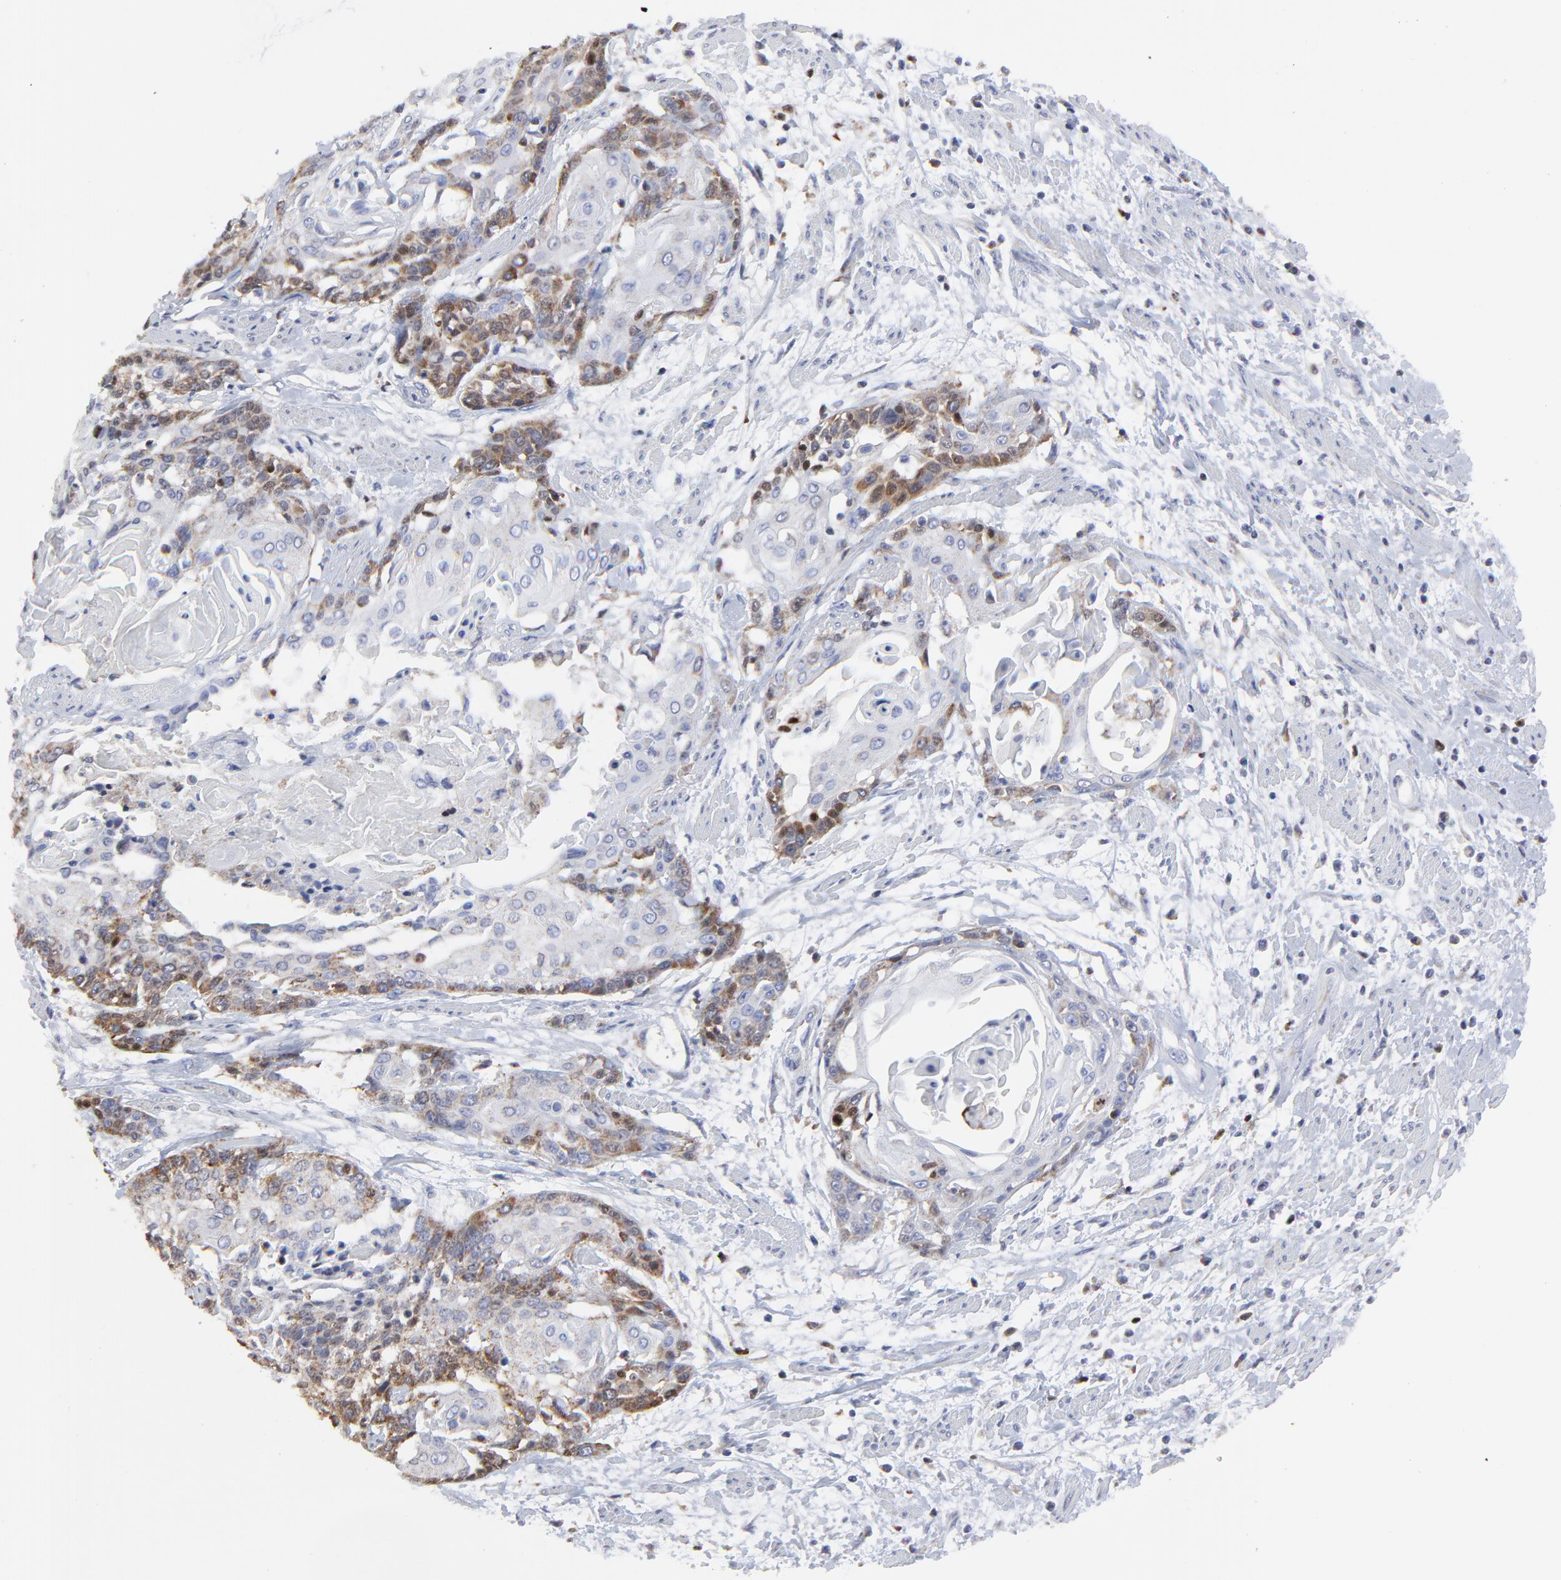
{"staining": {"intensity": "moderate", "quantity": "25%-75%", "location": "cytoplasmic/membranous"}, "tissue": "cervical cancer", "cell_type": "Tumor cells", "image_type": "cancer", "snomed": [{"axis": "morphology", "description": "Squamous cell carcinoma, NOS"}, {"axis": "topography", "description": "Cervix"}], "caption": "Squamous cell carcinoma (cervical) tissue exhibits moderate cytoplasmic/membranous staining in approximately 25%-75% of tumor cells, visualized by immunohistochemistry.", "gene": "NCAPH", "patient": {"sex": "female", "age": 57}}